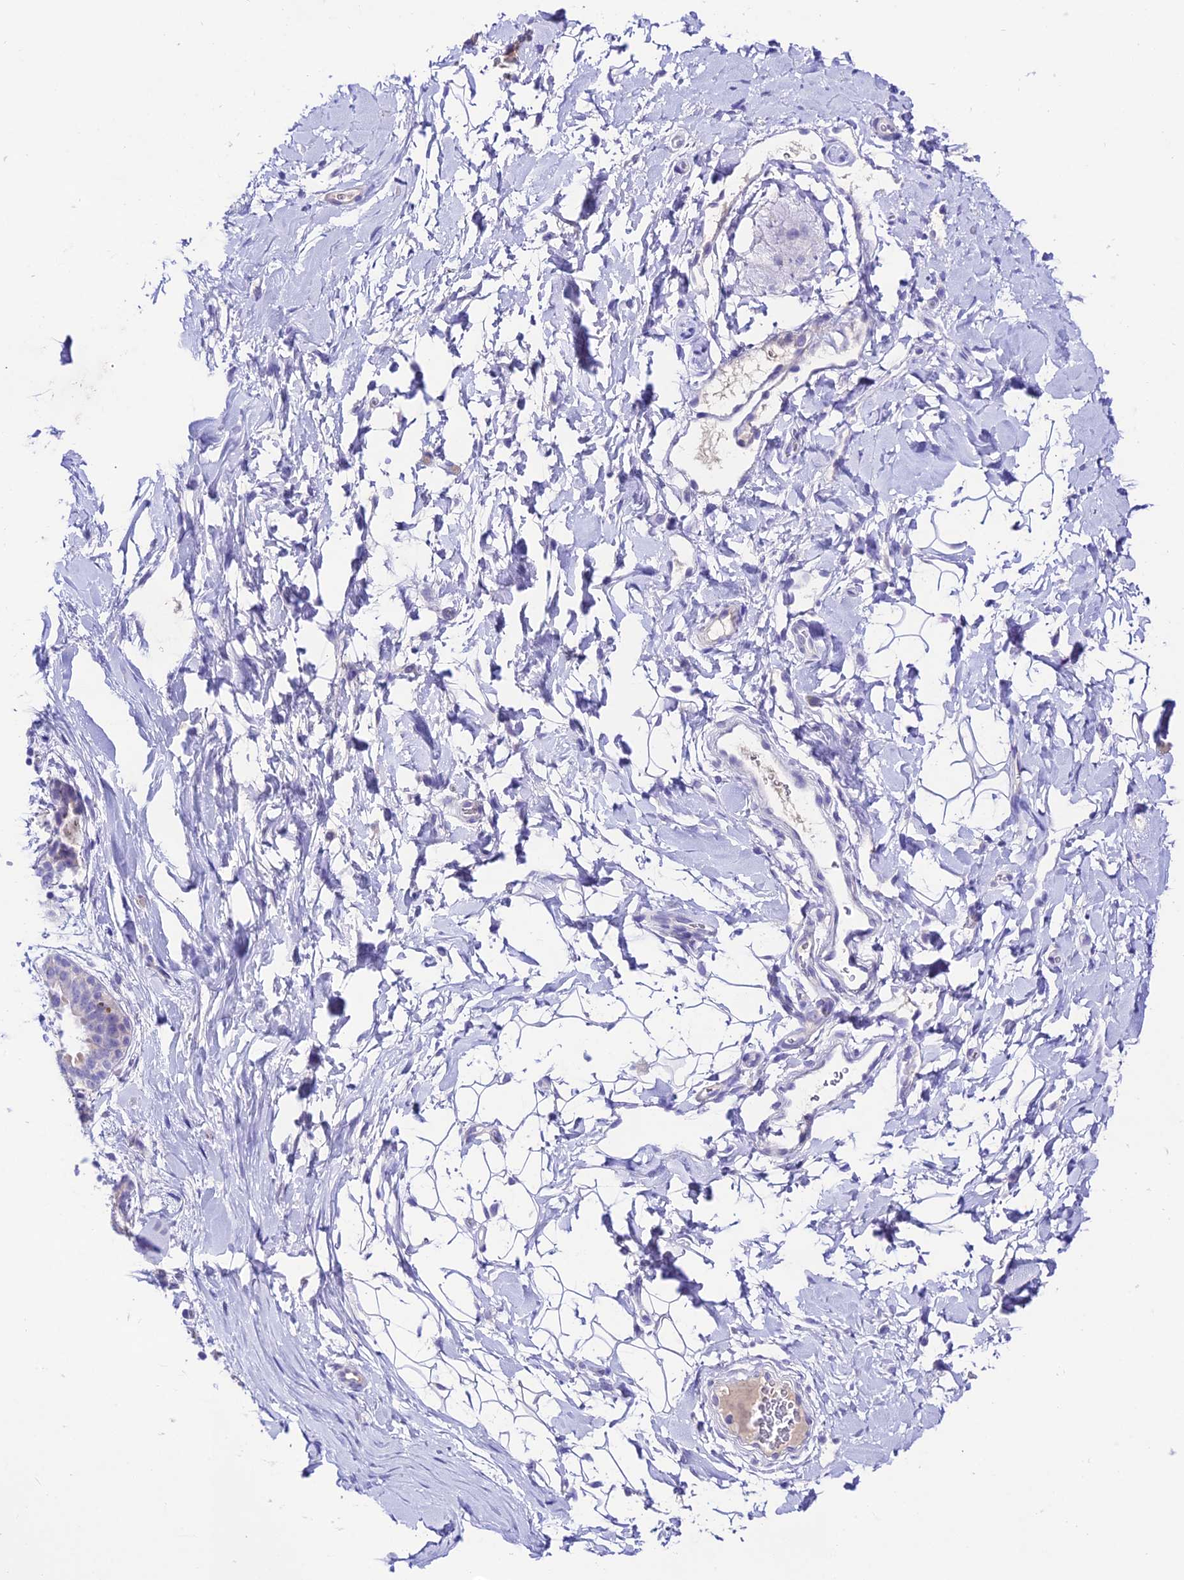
{"staining": {"intensity": "negative", "quantity": "none", "location": "none"}, "tissue": "adipose tissue", "cell_type": "Adipocytes", "image_type": "normal", "snomed": [{"axis": "morphology", "description": "Normal tissue, NOS"}, {"axis": "topography", "description": "Breast"}], "caption": "High power microscopy micrograph of an immunohistochemistry (IHC) image of benign adipose tissue, revealing no significant expression in adipocytes. The staining is performed using DAB (3,3'-diaminobenzidine) brown chromogen with nuclei counter-stained in using hematoxylin.", "gene": "NLRP6", "patient": {"sex": "female", "age": 26}}